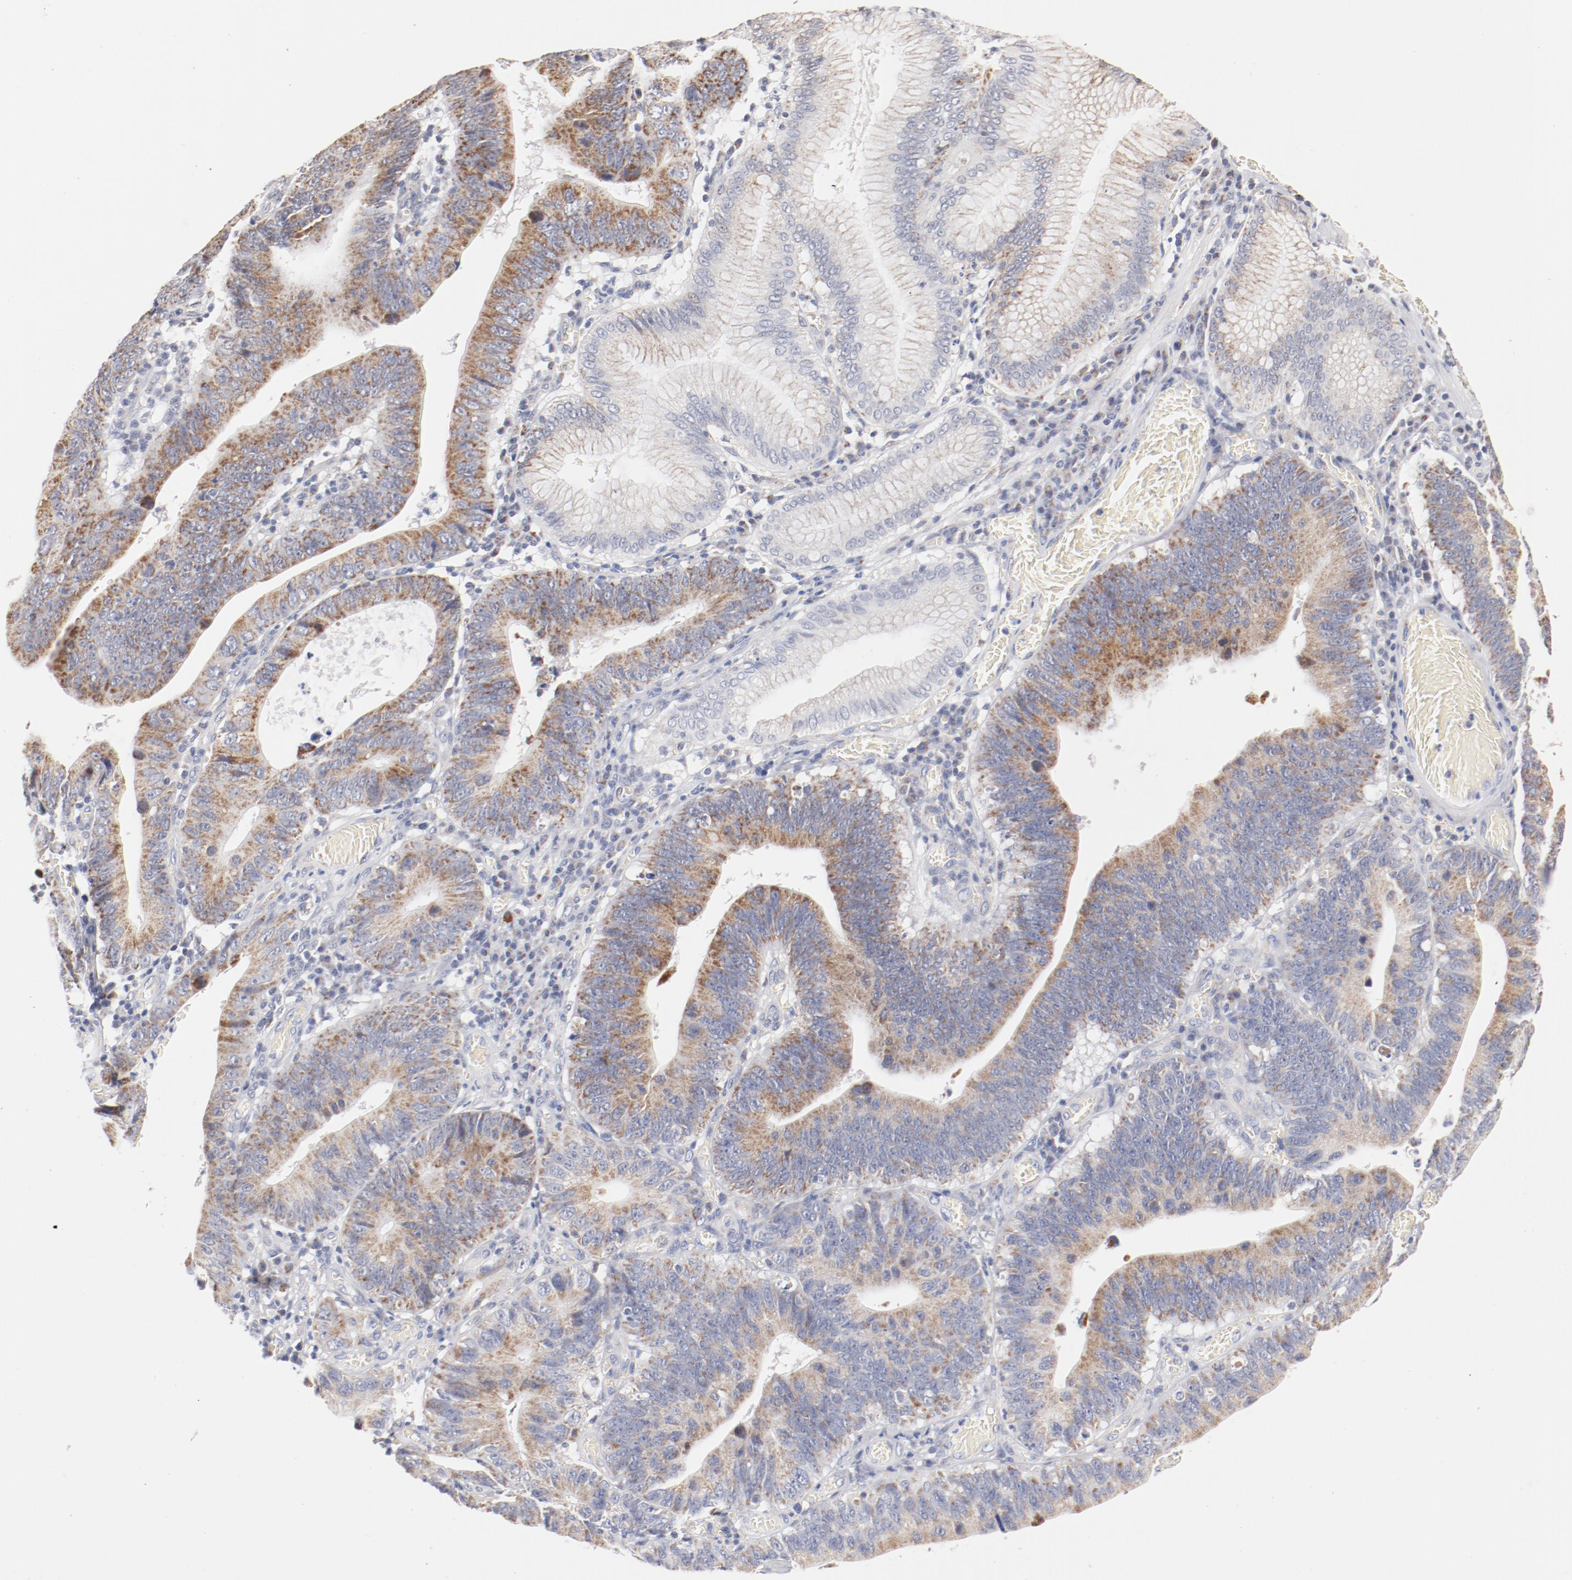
{"staining": {"intensity": "moderate", "quantity": ">75%", "location": "cytoplasmic/membranous"}, "tissue": "stomach cancer", "cell_type": "Tumor cells", "image_type": "cancer", "snomed": [{"axis": "morphology", "description": "Adenocarcinoma, NOS"}, {"axis": "topography", "description": "Stomach"}, {"axis": "topography", "description": "Gastric cardia"}], "caption": "Immunohistochemistry of human adenocarcinoma (stomach) reveals medium levels of moderate cytoplasmic/membranous staining in approximately >75% of tumor cells. Using DAB (3,3'-diaminobenzidine) (brown) and hematoxylin (blue) stains, captured at high magnification using brightfield microscopy.", "gene": "MRPL58", "patient": {"sex": "male", "age": 59}}